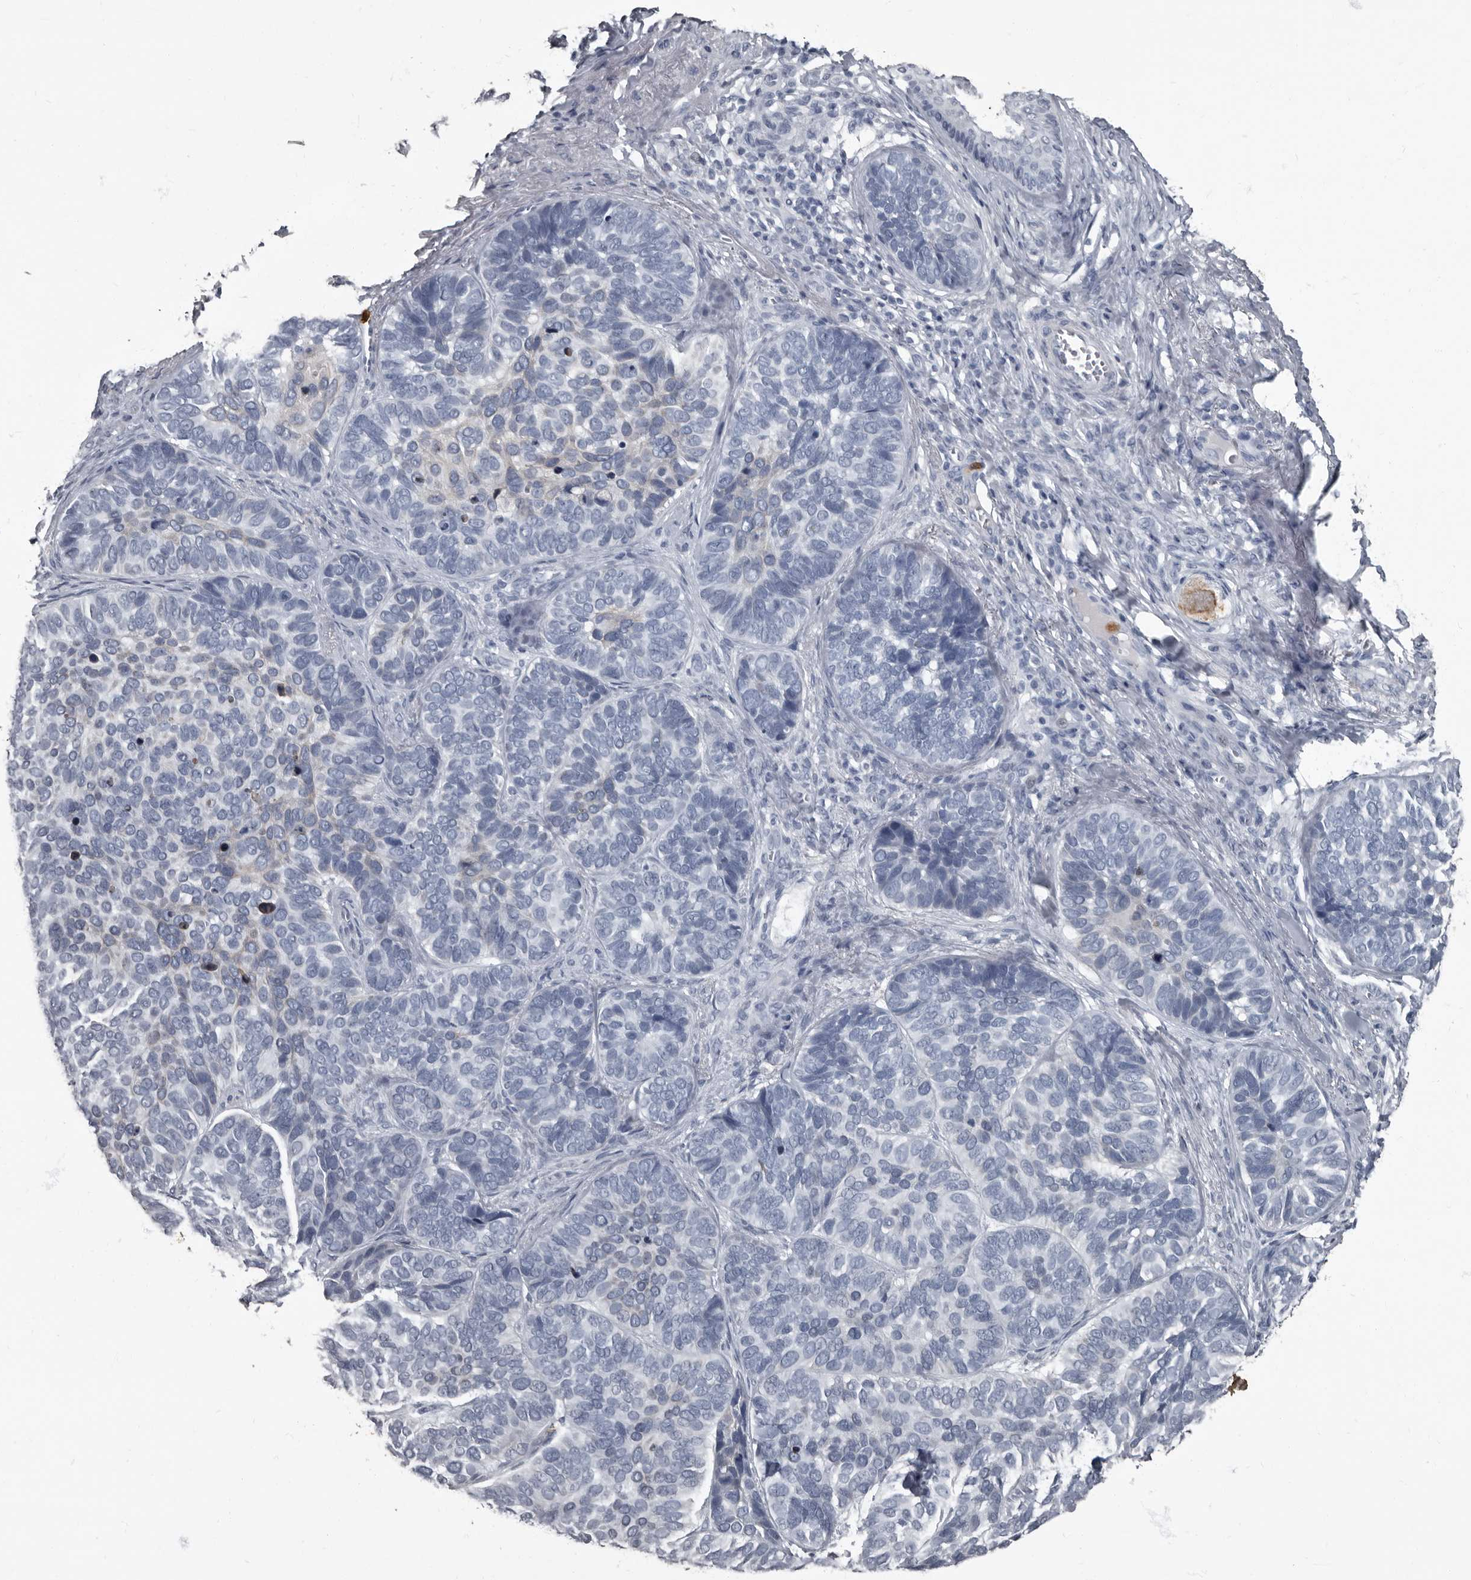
{"staining": {"intensity": "negative", "quantity": "none", "location": "none"}, "tissue": "skin cancer", "cell_type": "Tumor cells", "image_type": "cancer", "snomed": [{"axis": "morphology", "description": "Basal cell carcinoma"}, {"axis": "topography", "description": "Skin"}], "caption": "This is a micrograph of IHC staining of skin basal cell carcinoma, which shows no staining in tumor cells.", "gene": "TPD52L1", "patient": {"sex": "male", "age": 62}}